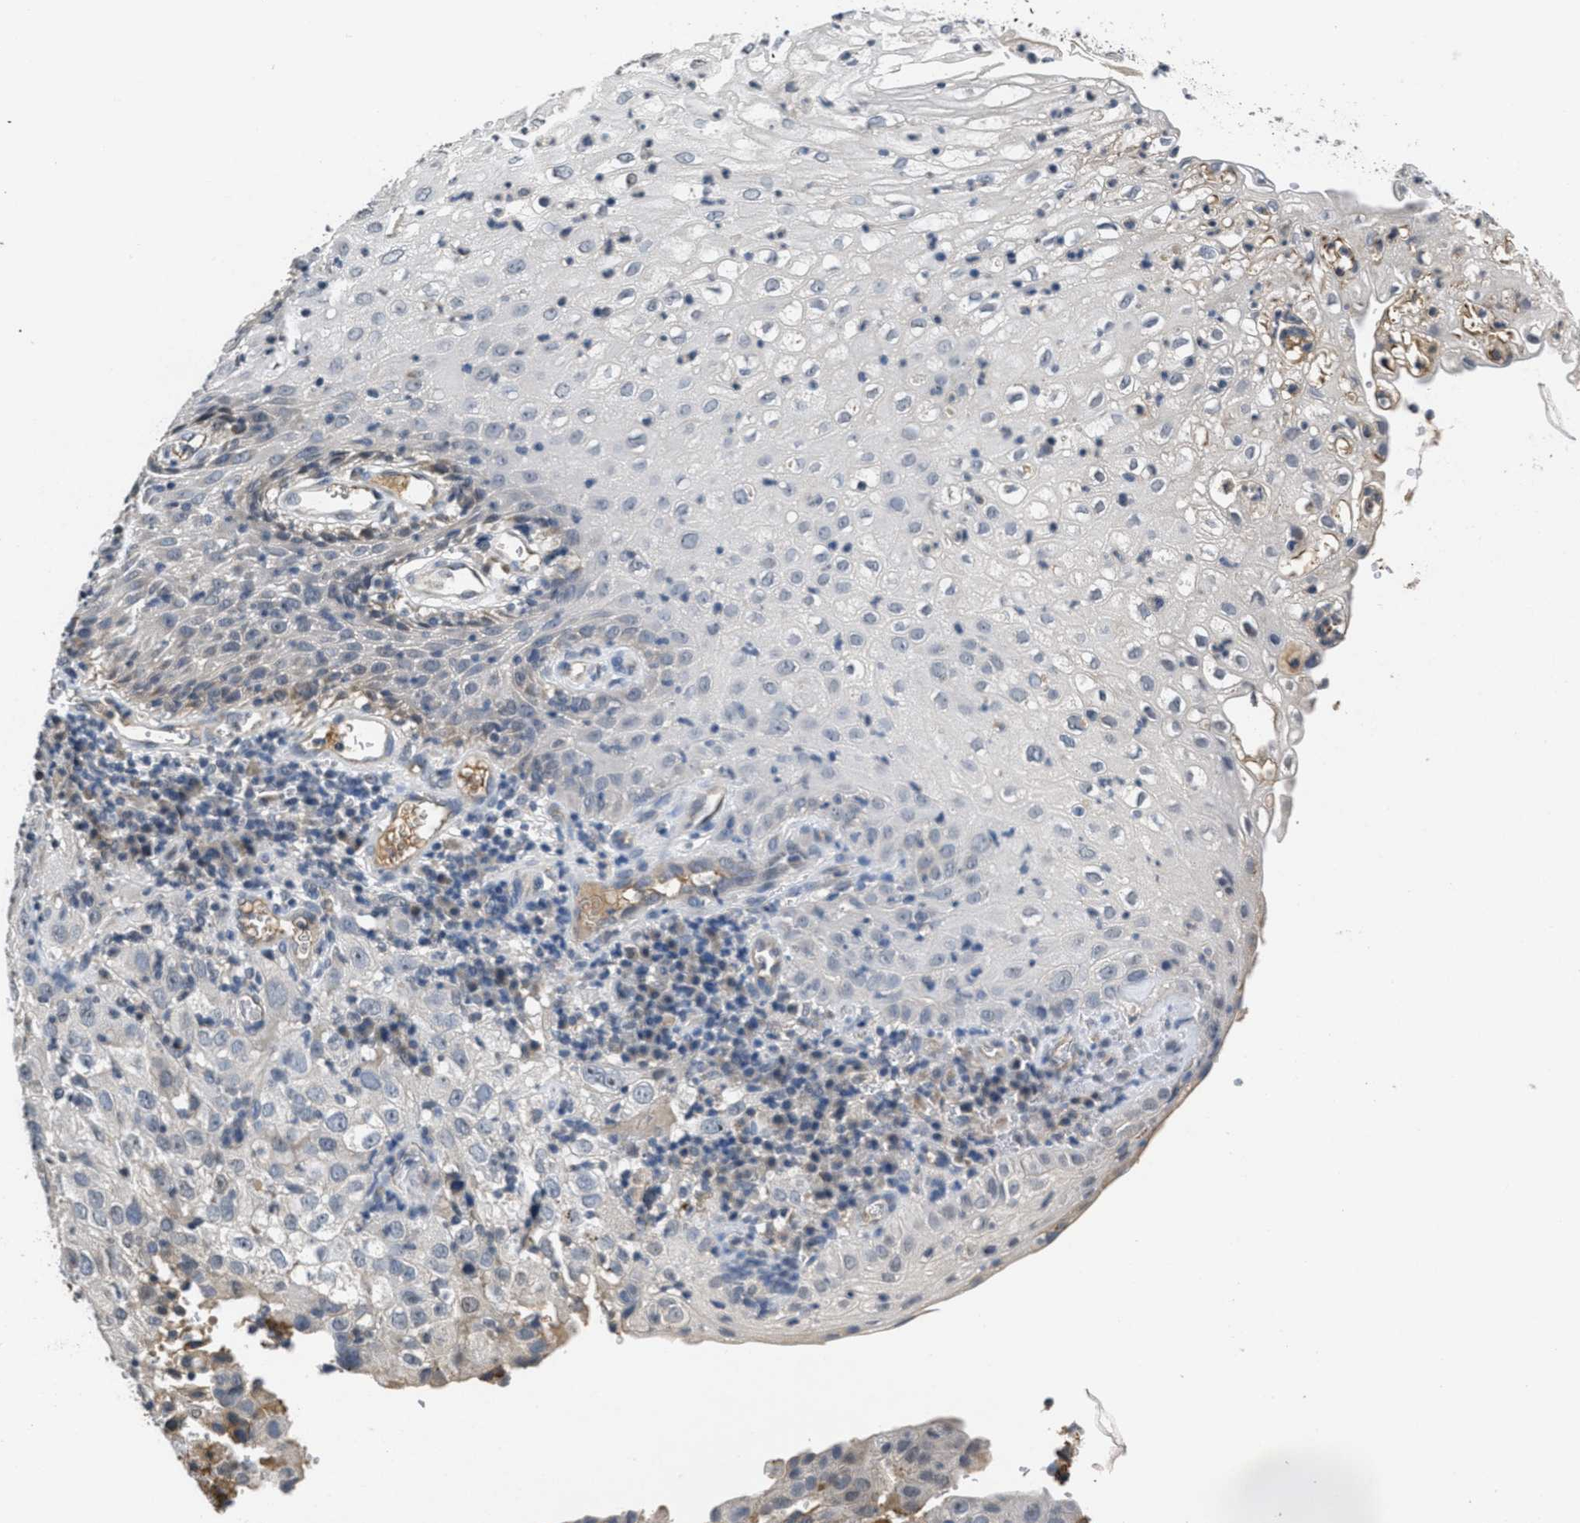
{"staining": {"intensity": "negative", "quantity": "none", "location": "none"}, "tissue": "cervical cancer", "cell_type": "Tumor cells", "image_type": "cancer", "snomed": [{"axis": "morphology", "description": "Squamous cell carcinoma, NOS"}, {"axis": "topography", "description": "Cervix"}], "caption": "This is a photomicrograph of IHC staining of cervical squamous cell carcinoma, which shows no expression in tumor cells. (DAB (3,3'-diaminobenzidine) IHC with hematoxylin counter stain).", "gene": "ANGPT1", "patient": {"sex": "female", "age": 32}}